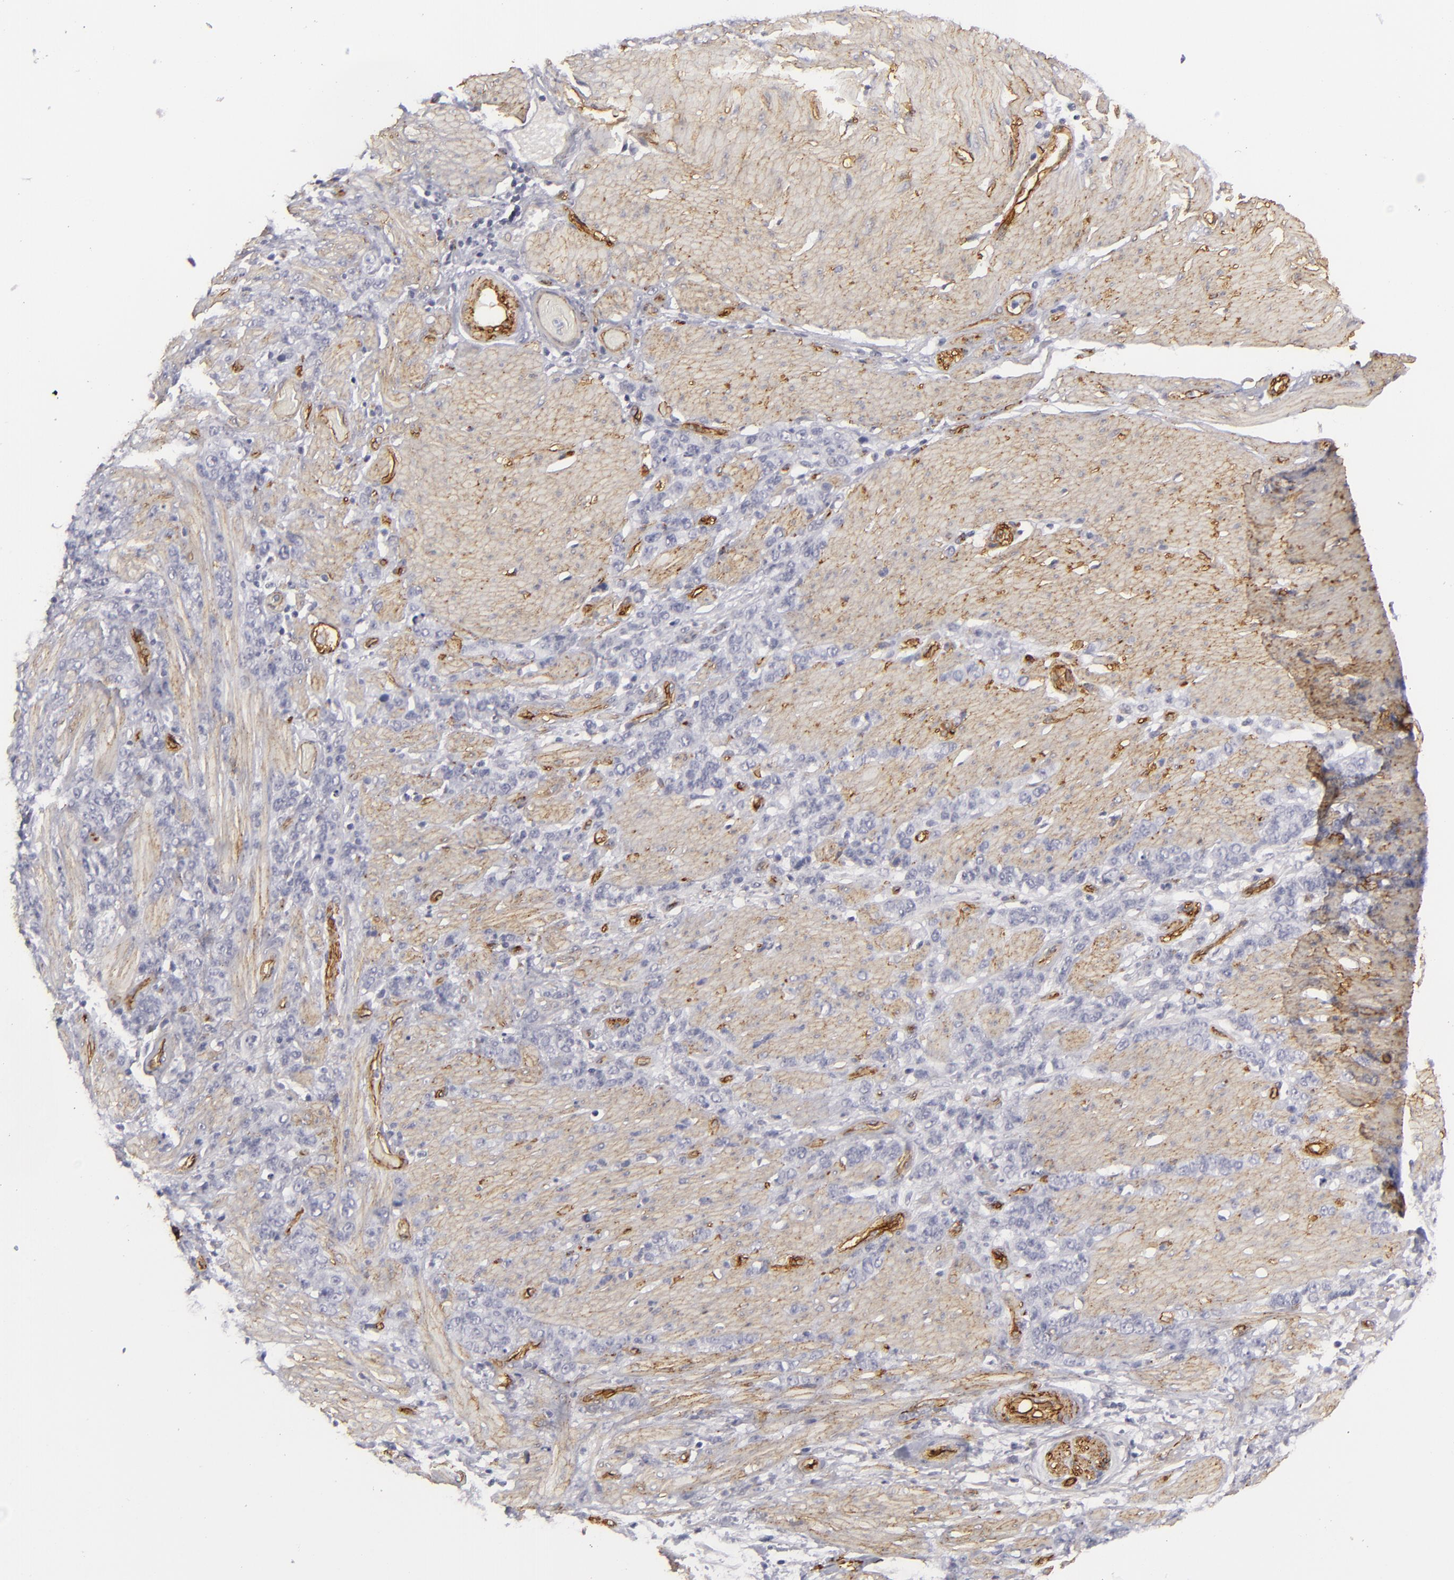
{"staining": {"intensity": "negative", "quantity": "none", "location": "none"}, "tissue": "stomach cancer", "cell_type": "Tumor cells", "image_type": "cancer", "snomed": [{"axis": "morphology", "description": "Adenocarcinoma, NOS"}, {"axis": "topography", "description": "Stomach, lower"}], "caption": "Protein analysis of adenocarcinoma (stomach) reveals no significant expression in tumor cells.", "gene": "MCAM", "patient": {"sex": "male", "age": 88}}